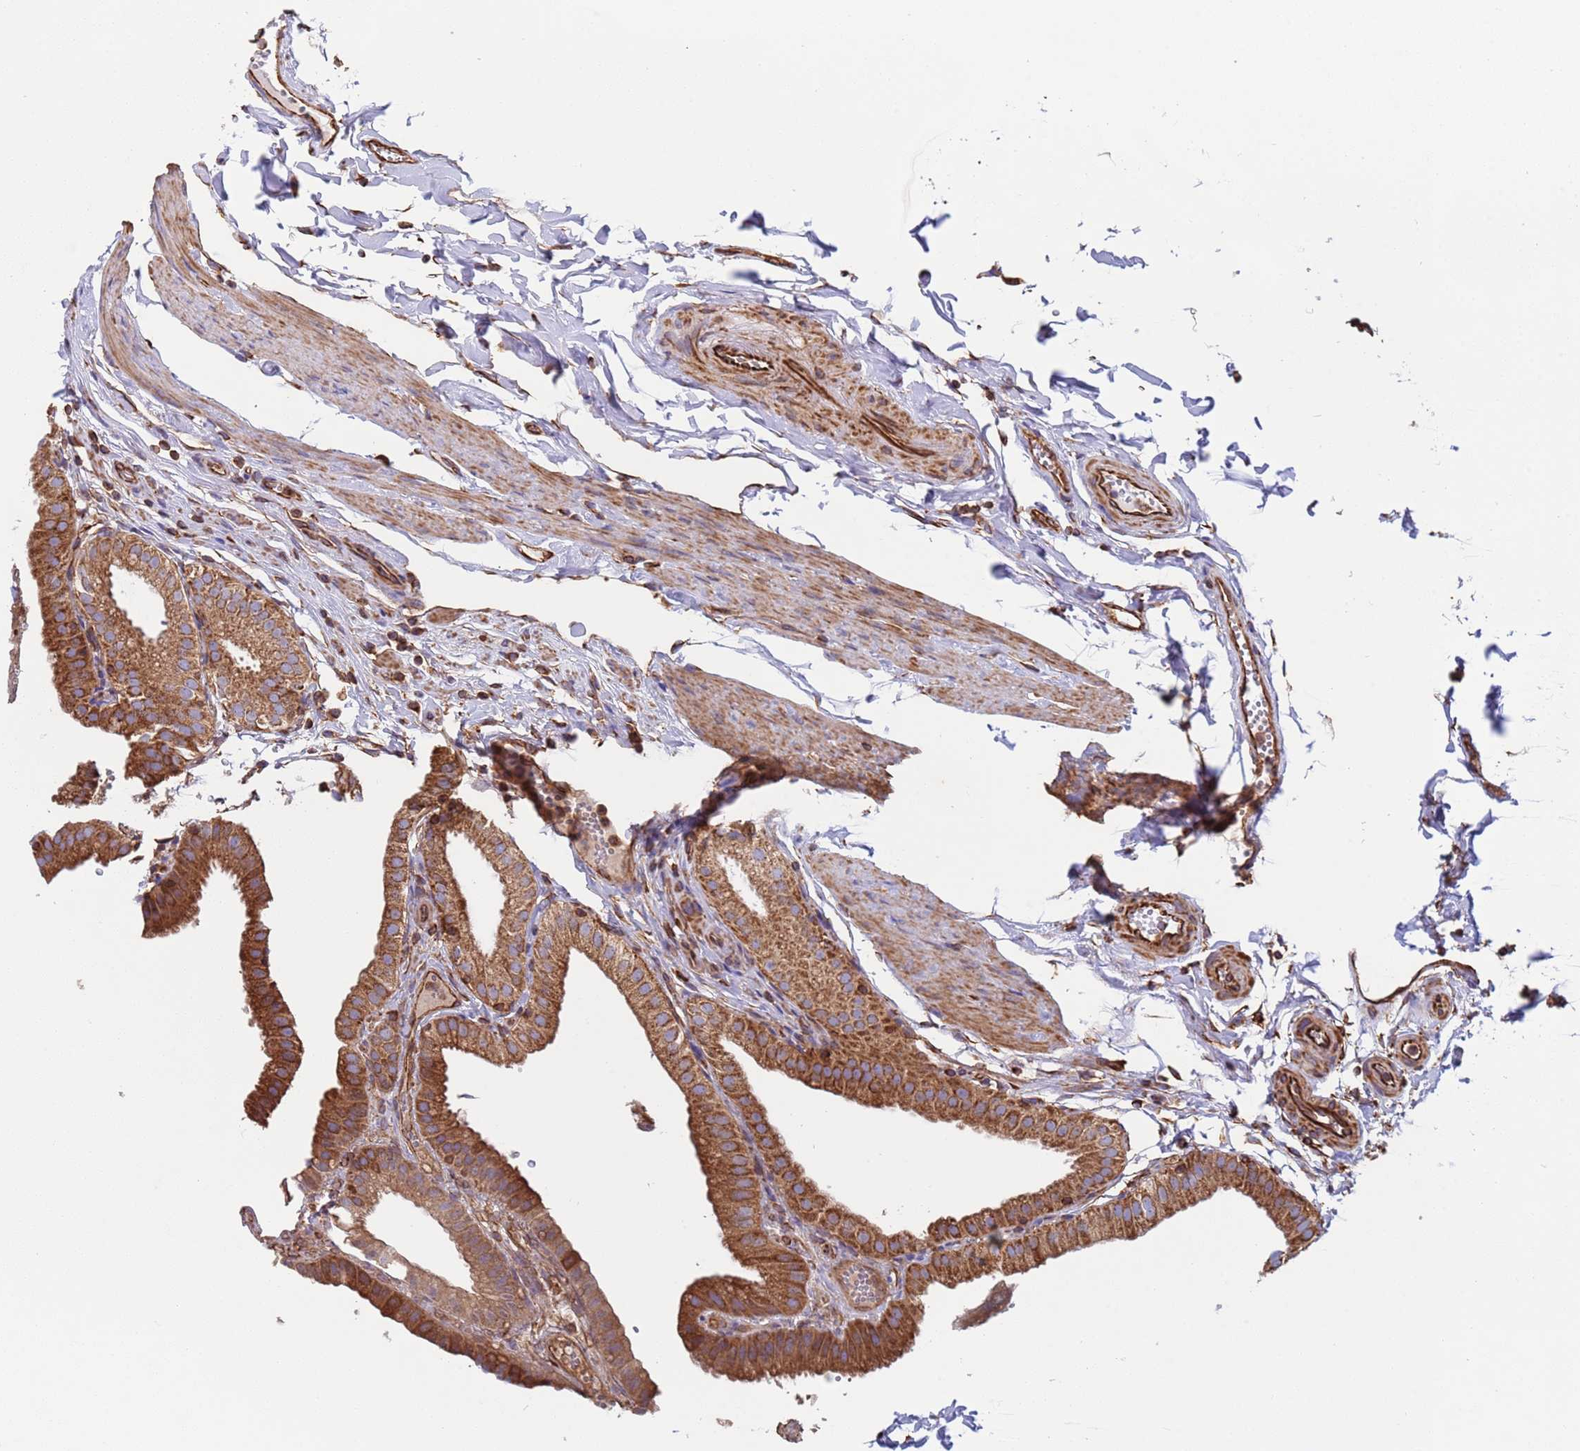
{"staining": {"intensity": "strong", "quantity": ">75%", "location": "cytoplasmic/membranous"}, "tissue": "gallbladder", "cell_type": "Glandular cells", "image_type": "normal", "snomed": [{"axis": "morphology", "description": "Normal tissue, NOS"}, {"axis": "topography", "description": "Gallbladder"}], "caption": "Brown immunohistochemical staining in normal gallbladder displays strong cytoplasmic/membranous staining in approximately >75% of glandular cells.", "gene": "NUDT12", "patient": {"sex": "female", "age": 61}}